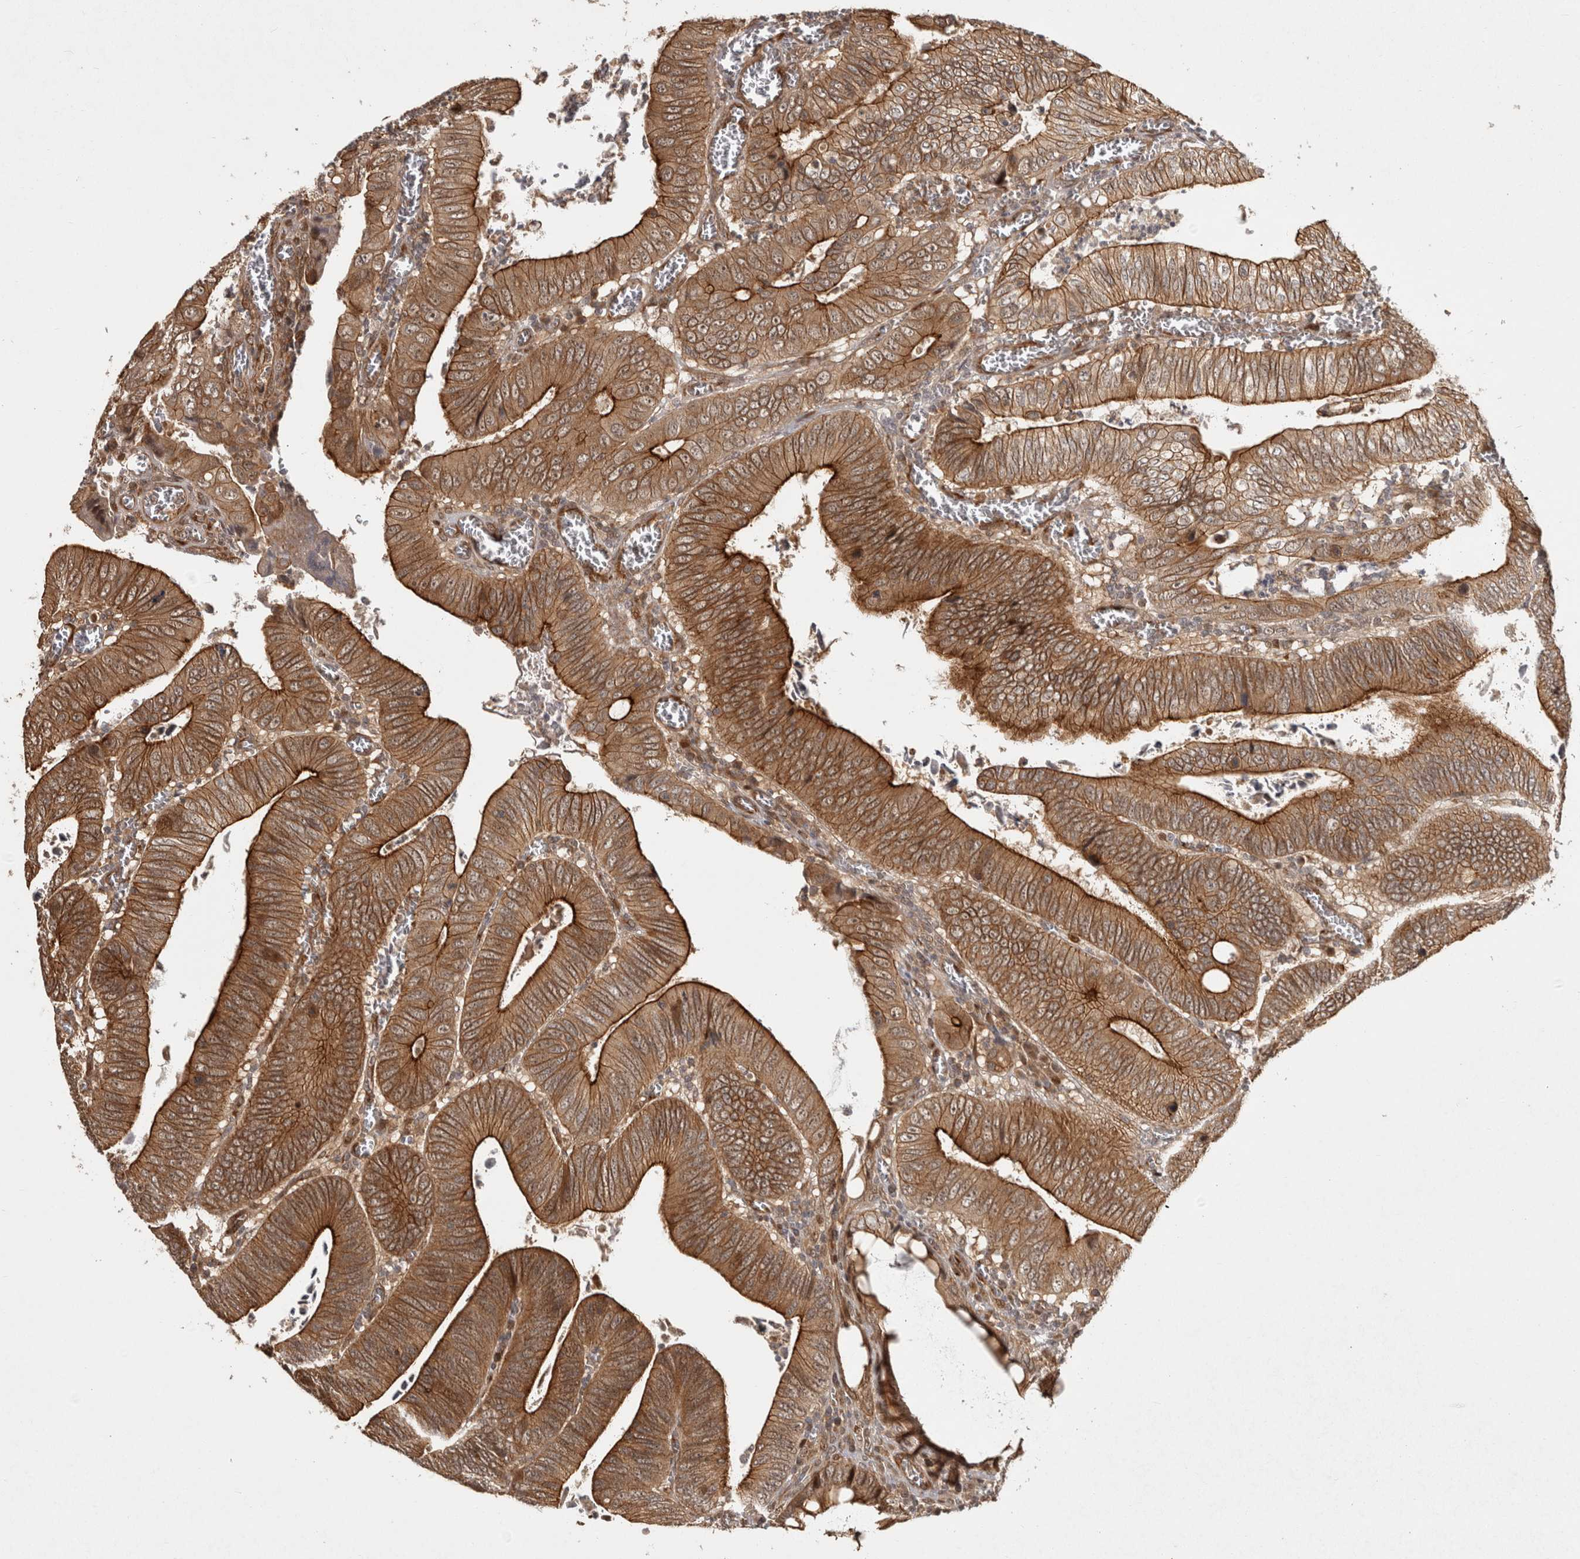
{"staining": {"intensity": "strong", "quantity": ">75%", "location": "cytoplasmic/membranous"}, "tissue": "colorectal cancer", "cell_type": "Tumor cells", "image_type": "cancer", "snomed": [{"axis": "morphology", "description": "Inflammation, NOS"}, {"axis": "morphology", "description": "Adenocarcinoma, NOS"}, {"axis": "topography", "description": "Colon"}], "caption": "Colorectal adenocarcinoma tissue shows strong cytoplasmic/membranous staining in about >75% of tumor cells (Brightfield microscopy of DAB IHC at high magnification).", "gene": "CAMSAP2", "patient": {"sex": "male", "age": 72}}